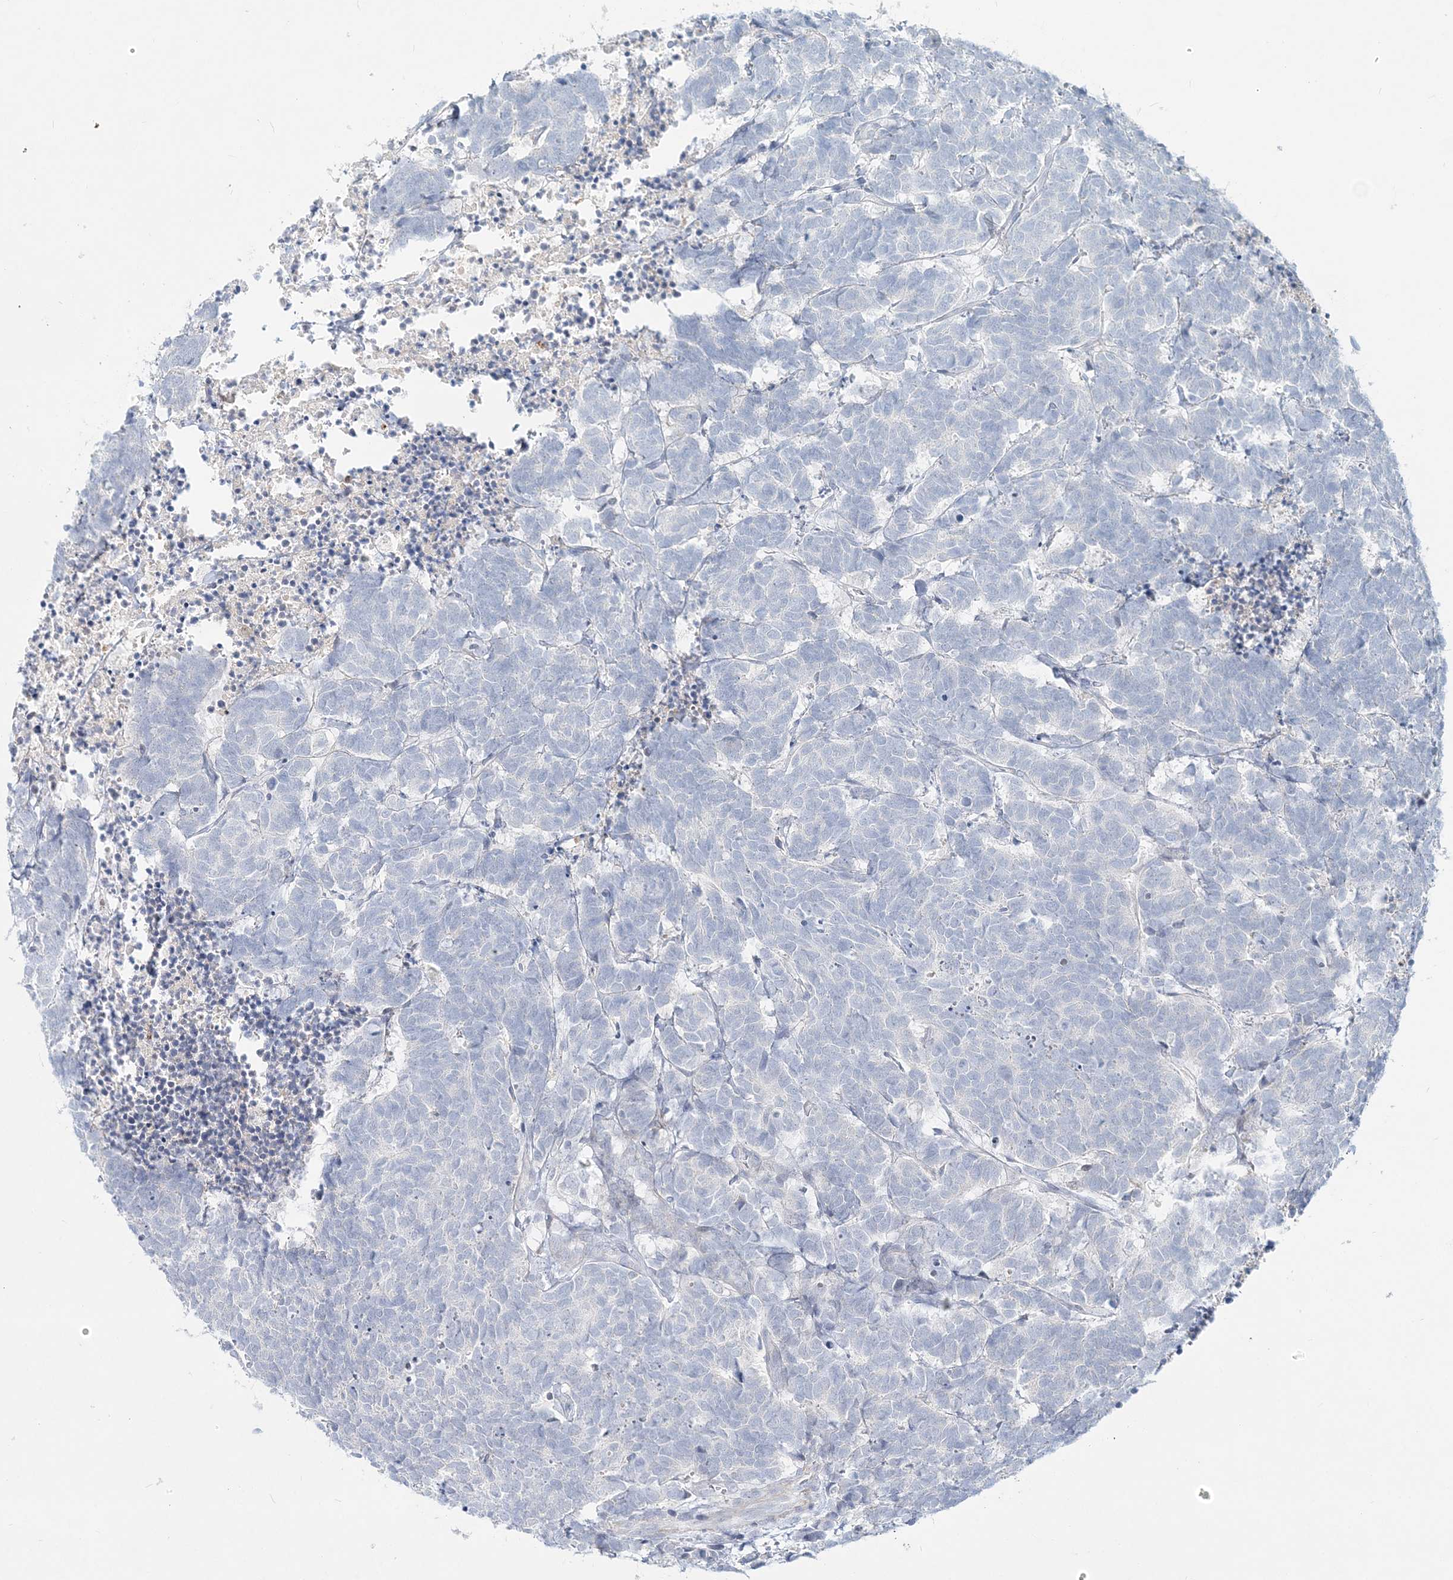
{"staining": {"intensity": "negative", "quantity": "none", "location": "none"}, "tissue": "carcinoid", "cell_type": "Tumor cells", "image_type": "cancer", "snomed": [{"axis": "morphology", "description": "Carcinoma, NOS"}, {"axis": "morphology", "description": "Carcinoid, malignant, NOS"}, {"axis": "topography", "description": "Urinary bladder"}], "caption": "Carcinoid was stained to show a protein in brown. There is no significant expression in tumor cells. (Brightfield microscopy of DAB immunohistochemistry at high magnification).", "gene": "DNAH5", "patient": {"sex": "male", "age": 57}}